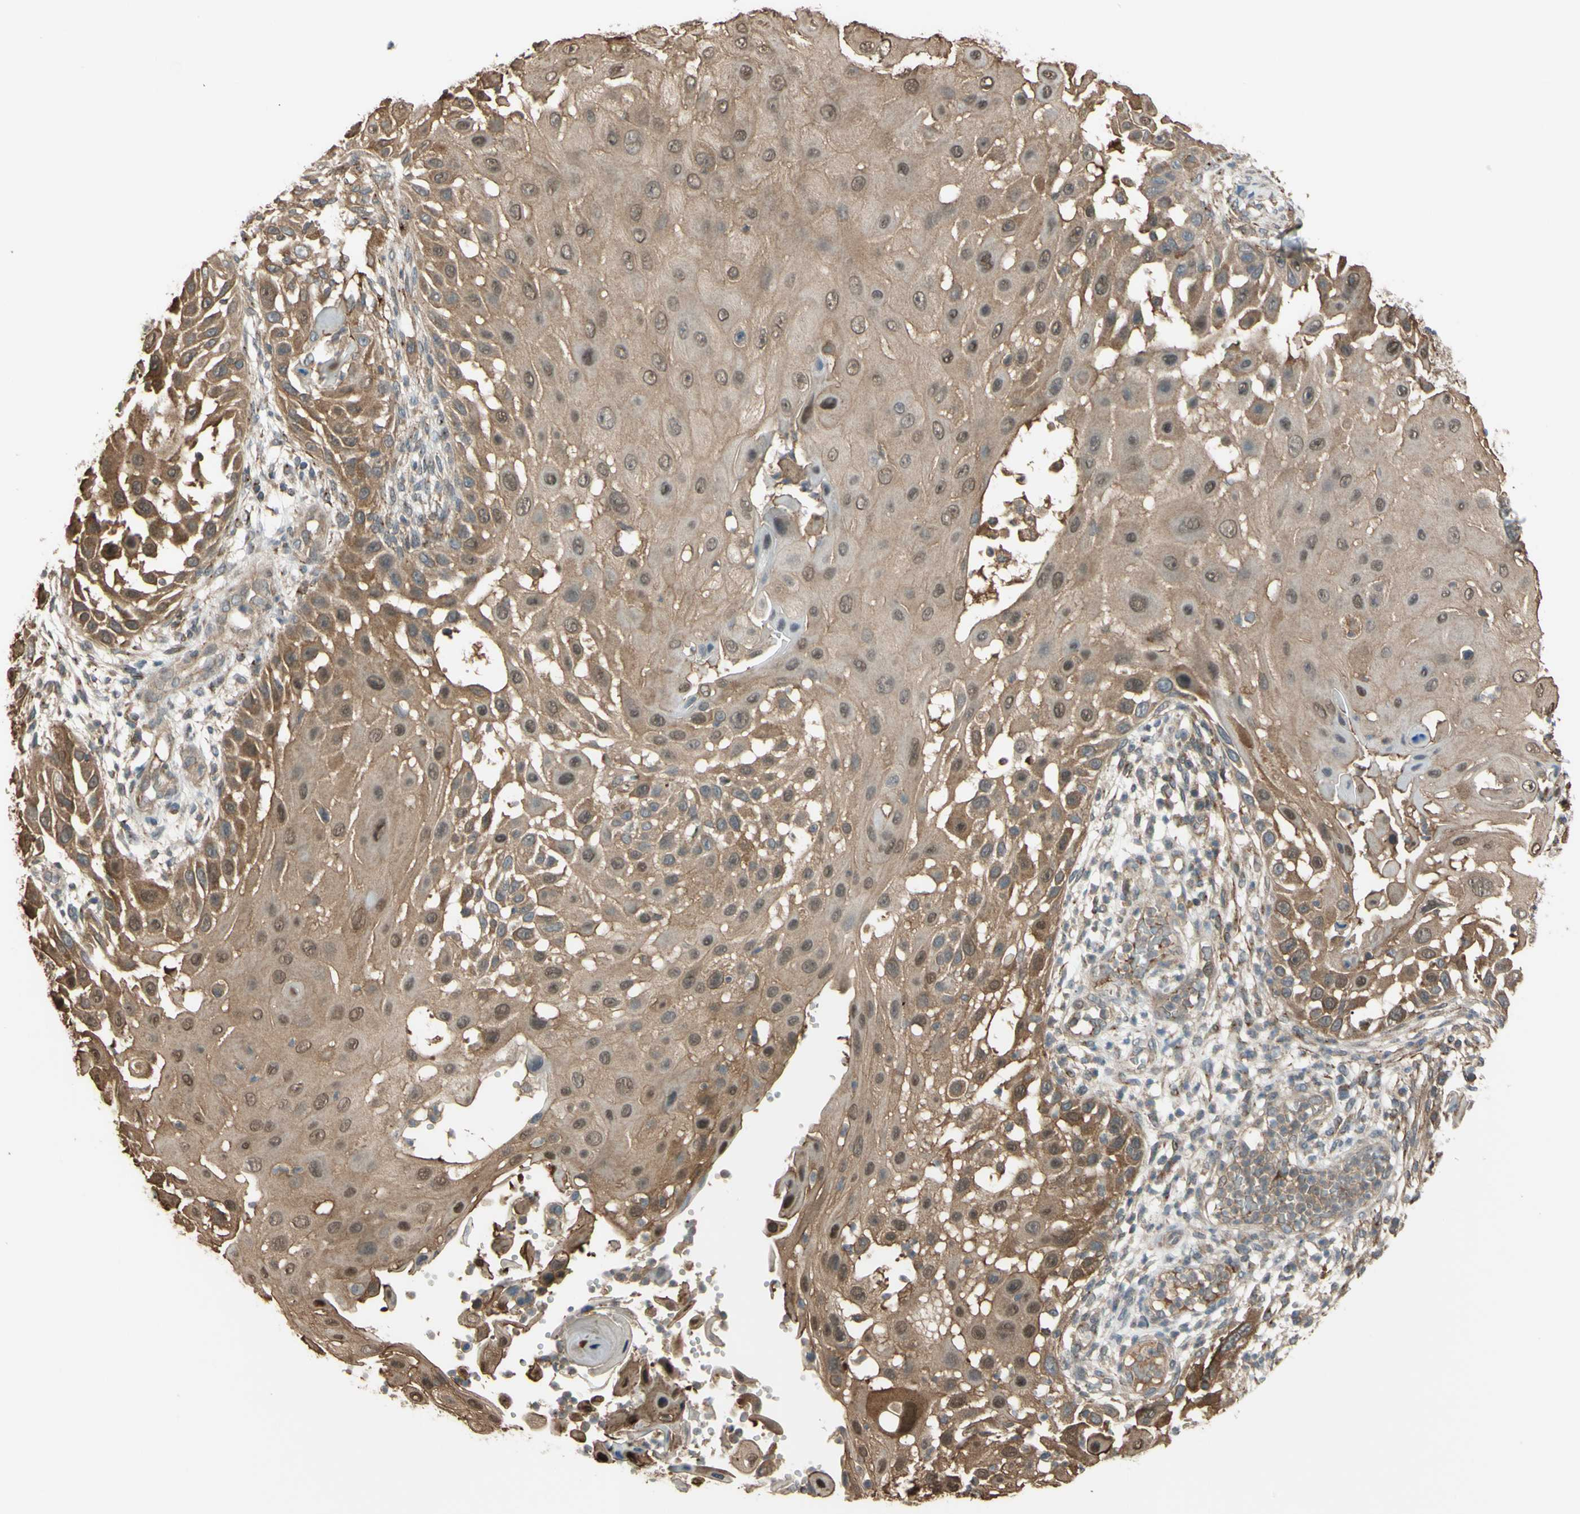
{"staining": {"intensity": "weak", "quantity": ">75%", "location": "cytoplasmic/membranous,nuclear"}, "tissue": "skin cancer", "cell_type": "Tumor cells", "image_type": "cancer", "snomed": [{"axis": "morphology", "description": "Squamous cell carcinoma, NOS"}, {"axis": "topography", "description": "Skin"}], "caption": "Protein staining demonstrates weak cytoplasmic/membranous and nuclear expression in approximately >75% of tumor cells in skin squamous cell carcinoma.", "gene": "FLII", "patient": {"sex": "female", "age": 44}}